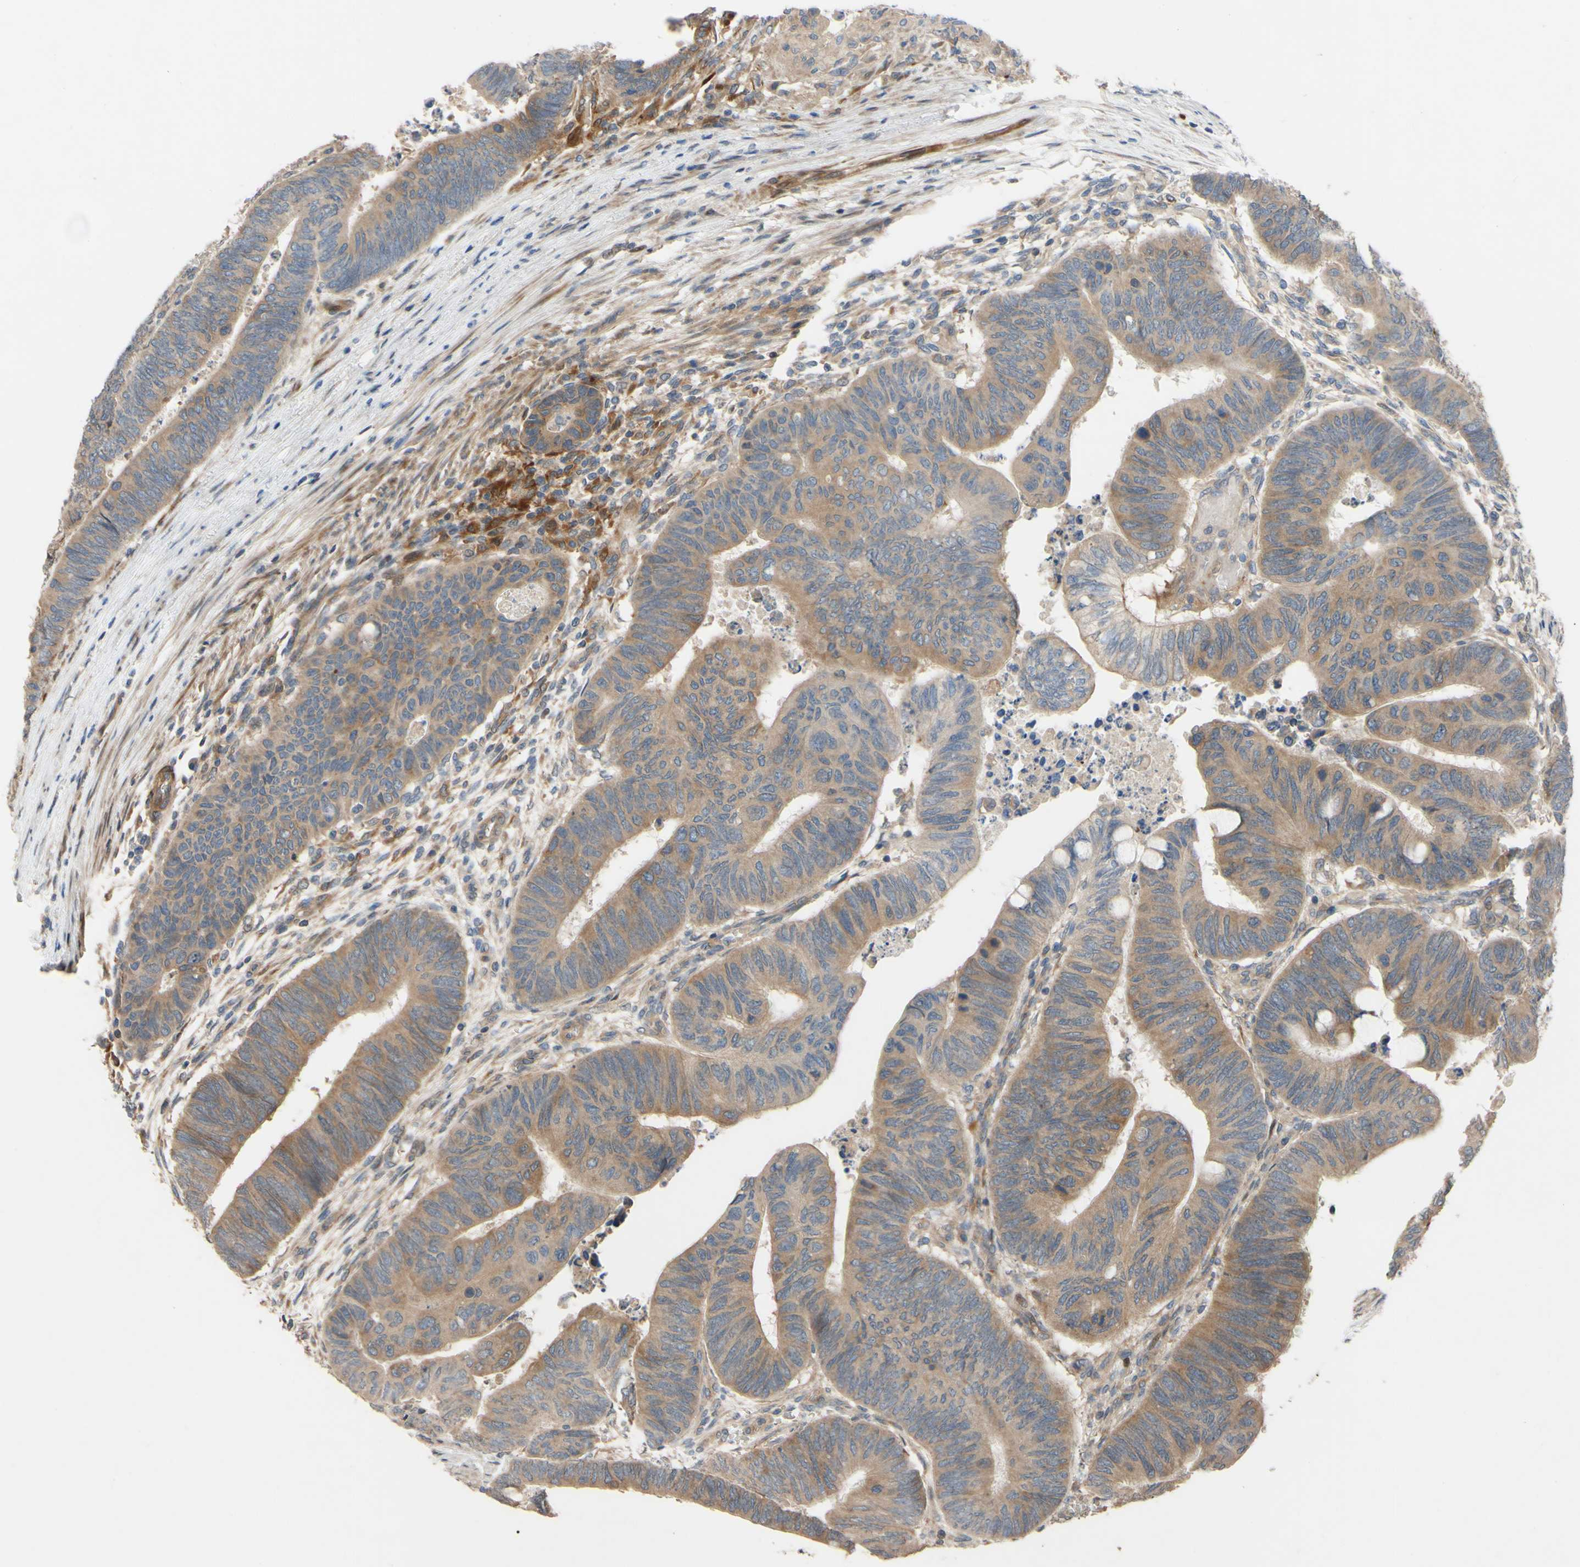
{"staining": {"intensity": "moderate", "quantity": ">75%", "location": "cytoplasmic/membranous"}, "tissue": "colorectal cancer", "cell_type": "Tumor cells", "image_type": "cancer", "snomed": [{"axis": "morphology", "description": "Normal tissue, NOS"}, {"axis": "morphology", "description": "Adenocarcinoma, NOS"}, {"axis": "topography", "description": "Rectum"}, {"axis": "topography", "description": "Peripheral nerve tissue"}], "caption": "The micrograph demonstrates immunohistochemical staining of adenocarcinoma (colorectal). There is moderate cytoplasmic/membranous staining is identified in approximately >75% of tumor cells. (DAB IHC, brown staining for protein, blue staining for nuclei).", "gene": "SPTLC1", "patient": {"sex": "male", "age": 92}}